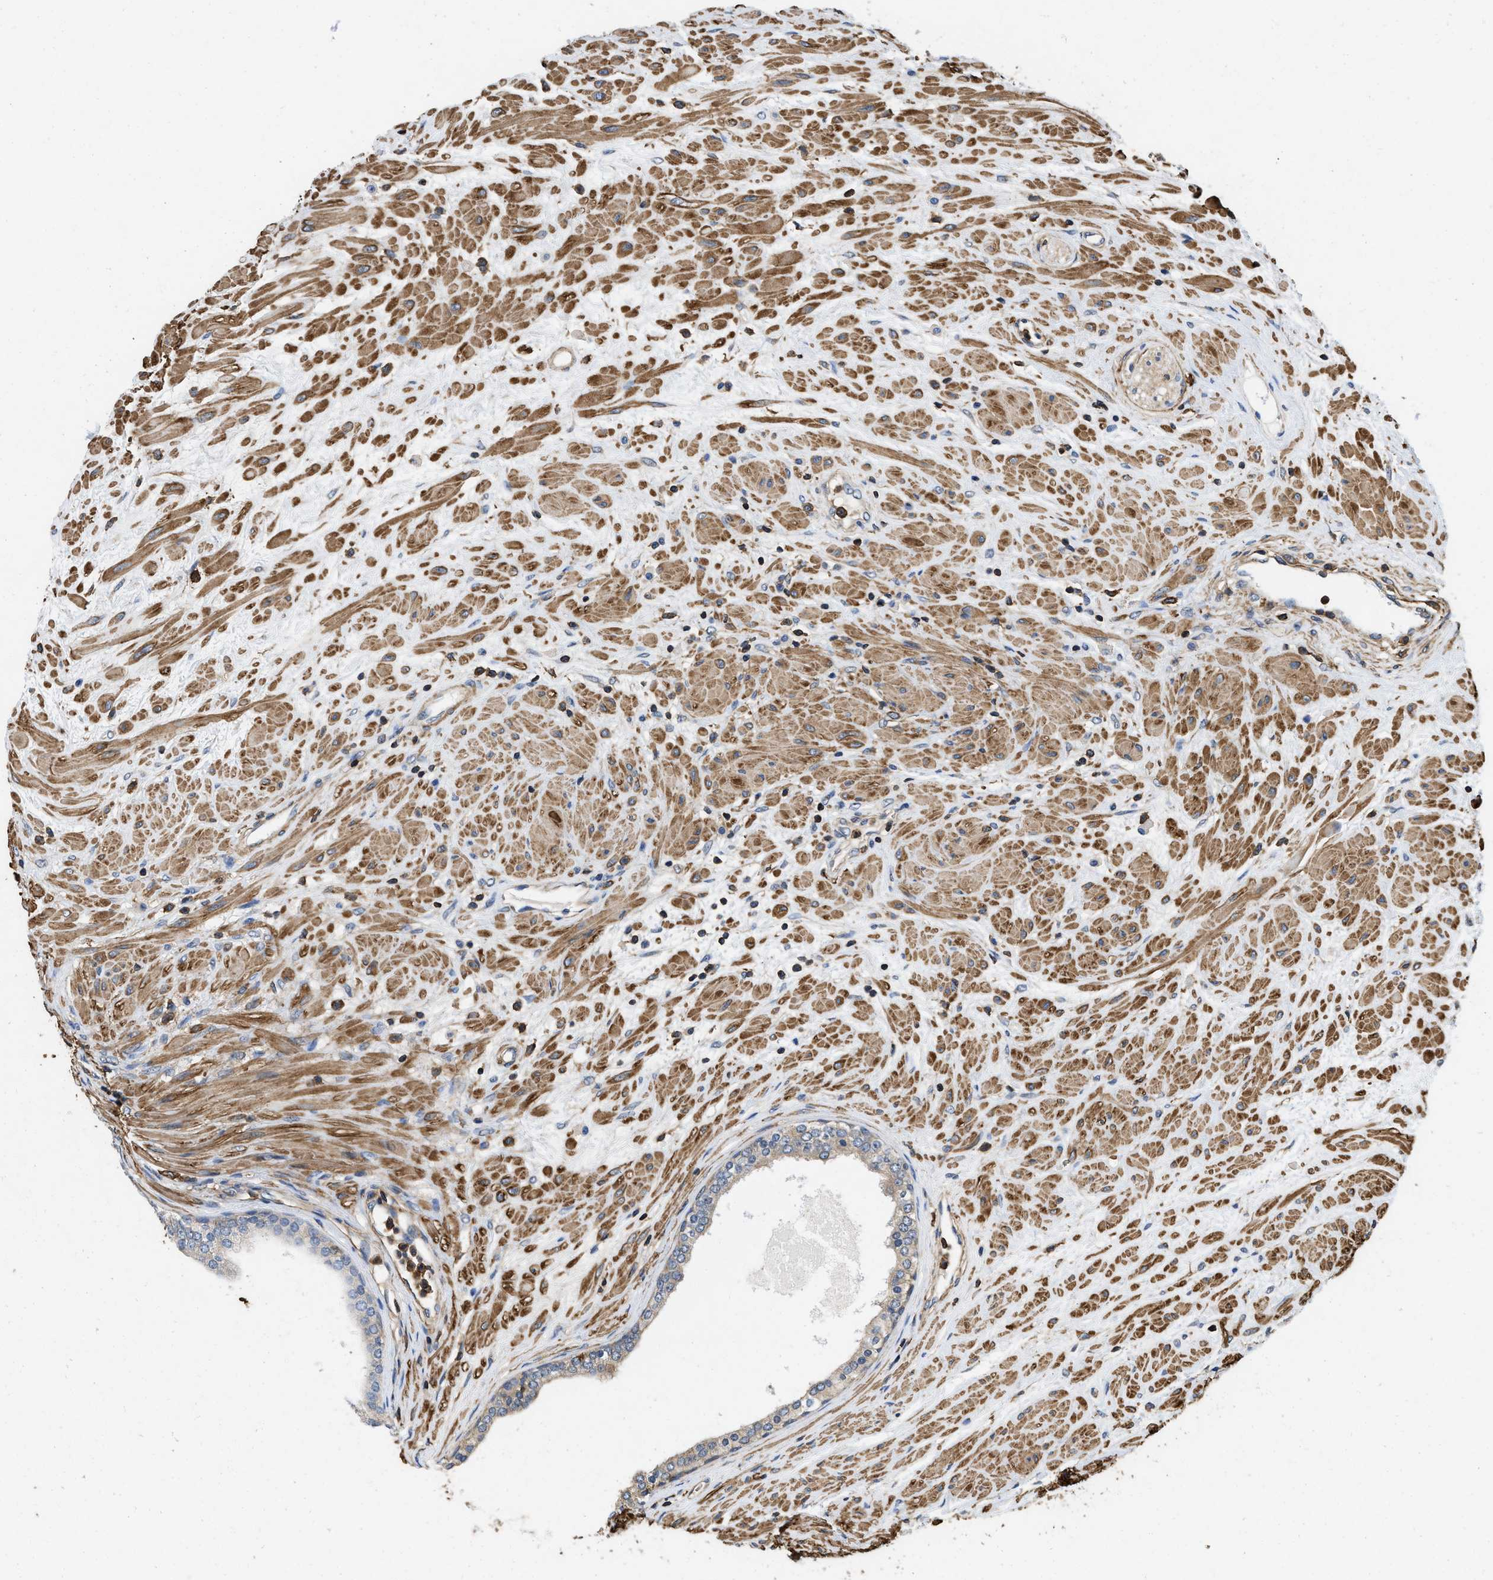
{"staining": {"intensity": "weak", "quantity": "25%-75%", "location": "cytoplasmic/membranous"}, "tissue": "prostate cancer", "cell_type": "Tumor cells", "image_type": "cancer", "snomed": [{"axis": "morphology", "description": "Adenocarcinoma, Low grade"}, {"axis": "topography", "description": "Prostate"}], "caption": "Weak cytoplasmic/membranous protein expression is appreciated in about 25%-75% of tumor cells in prostate cancer (adenocarcinoma (low-grade)). The protein of interest is shown in brown color, while the nuclei are stained blue.", "gene": "LINGO2", "patient": {"sex": "male", "age": 63}}